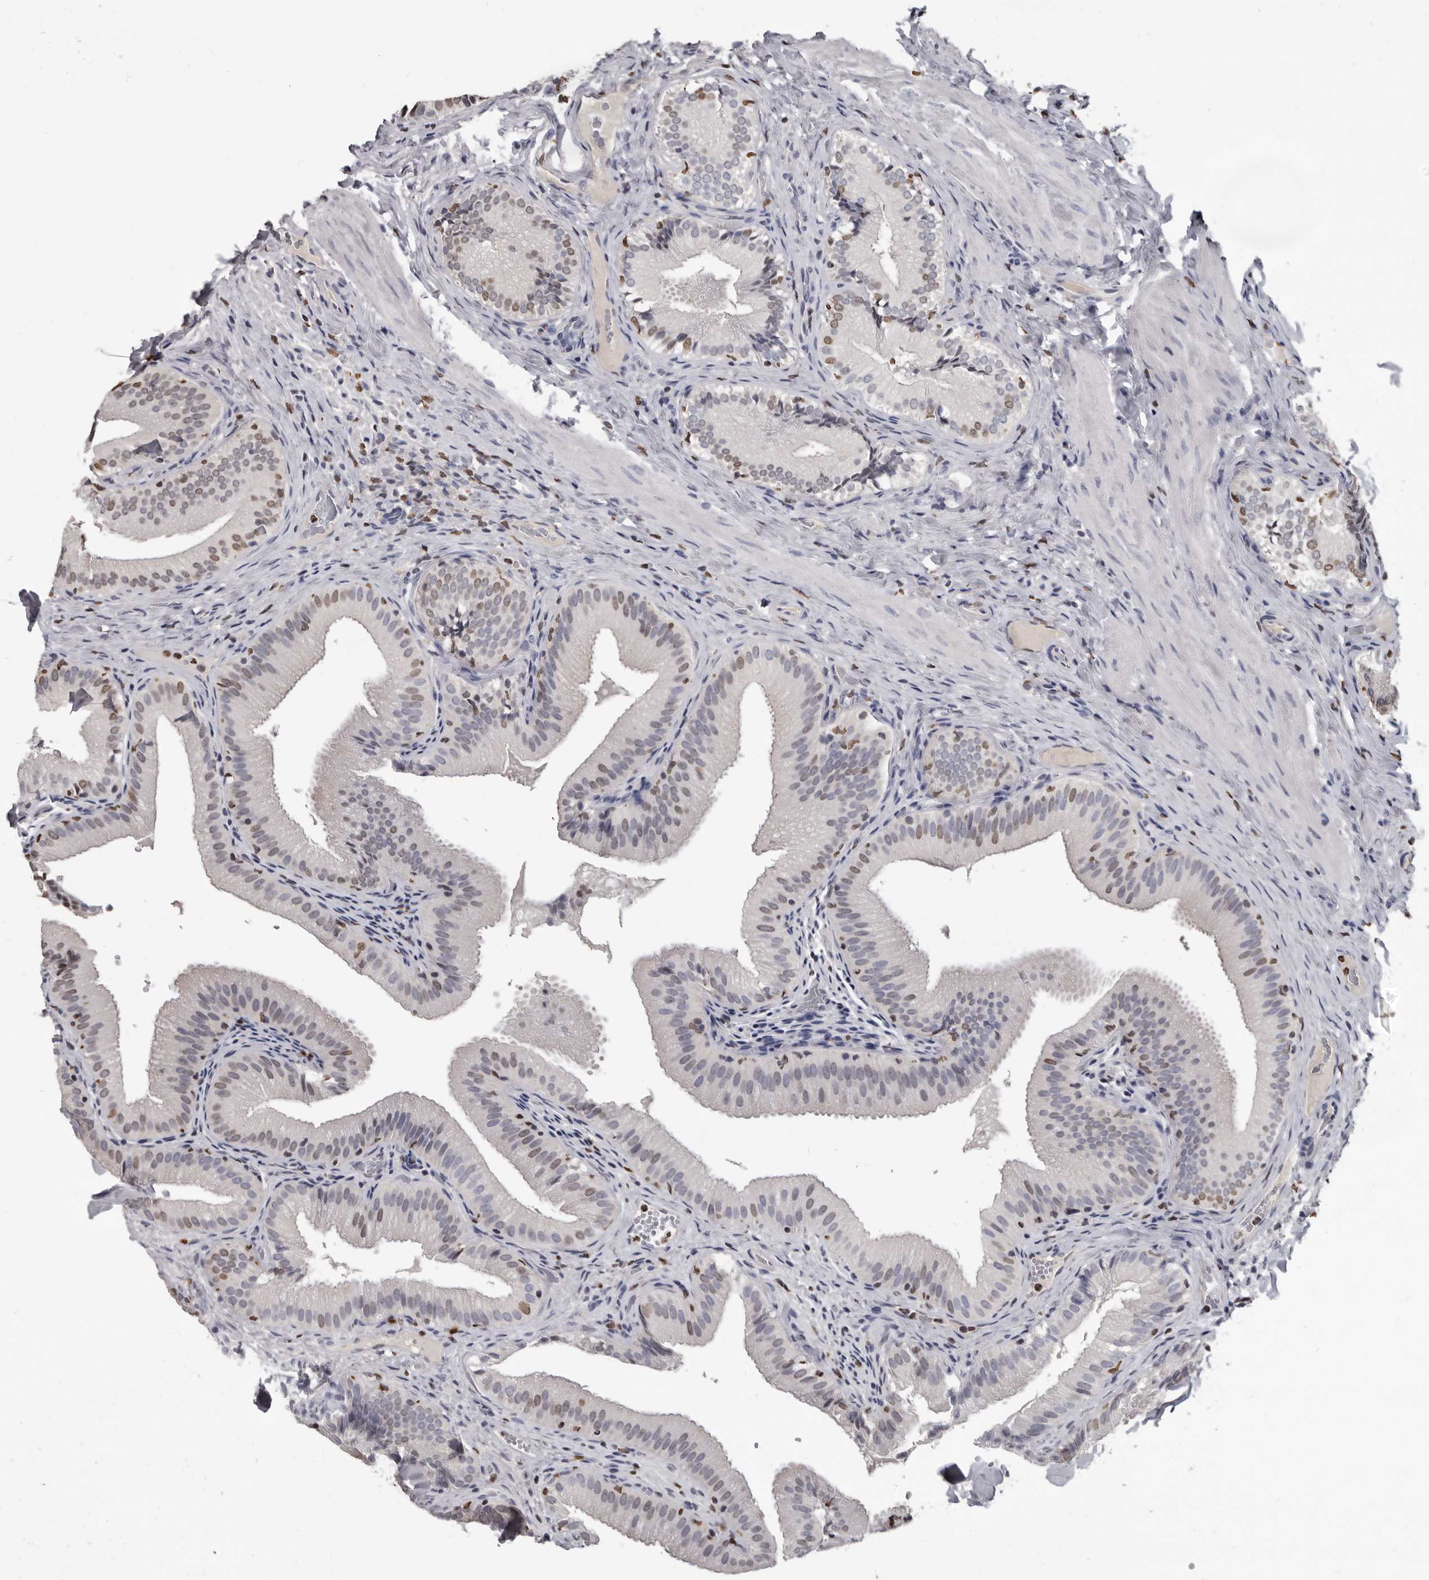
{"staining": {"intensity": "moderate", "quantity": "<25%", "location": "nuclear"}, "tissue": "gallbladder", "cell_type": "Glandular cells", "image_type": "normal", "snomed": [{"axis": "morphology", "description": "Normal tissue, NOS"}, {"axis": "topography", "description": "Gallbladder"}], "caption": "A brown stain shows moderate nuclear expression of a protein in glandular cells of normal human gallbladder. (DAB IHC with brightfield microscopy, high magnification).", "gene": "AHR", "patient": {"sex": "female", "age": 30}}